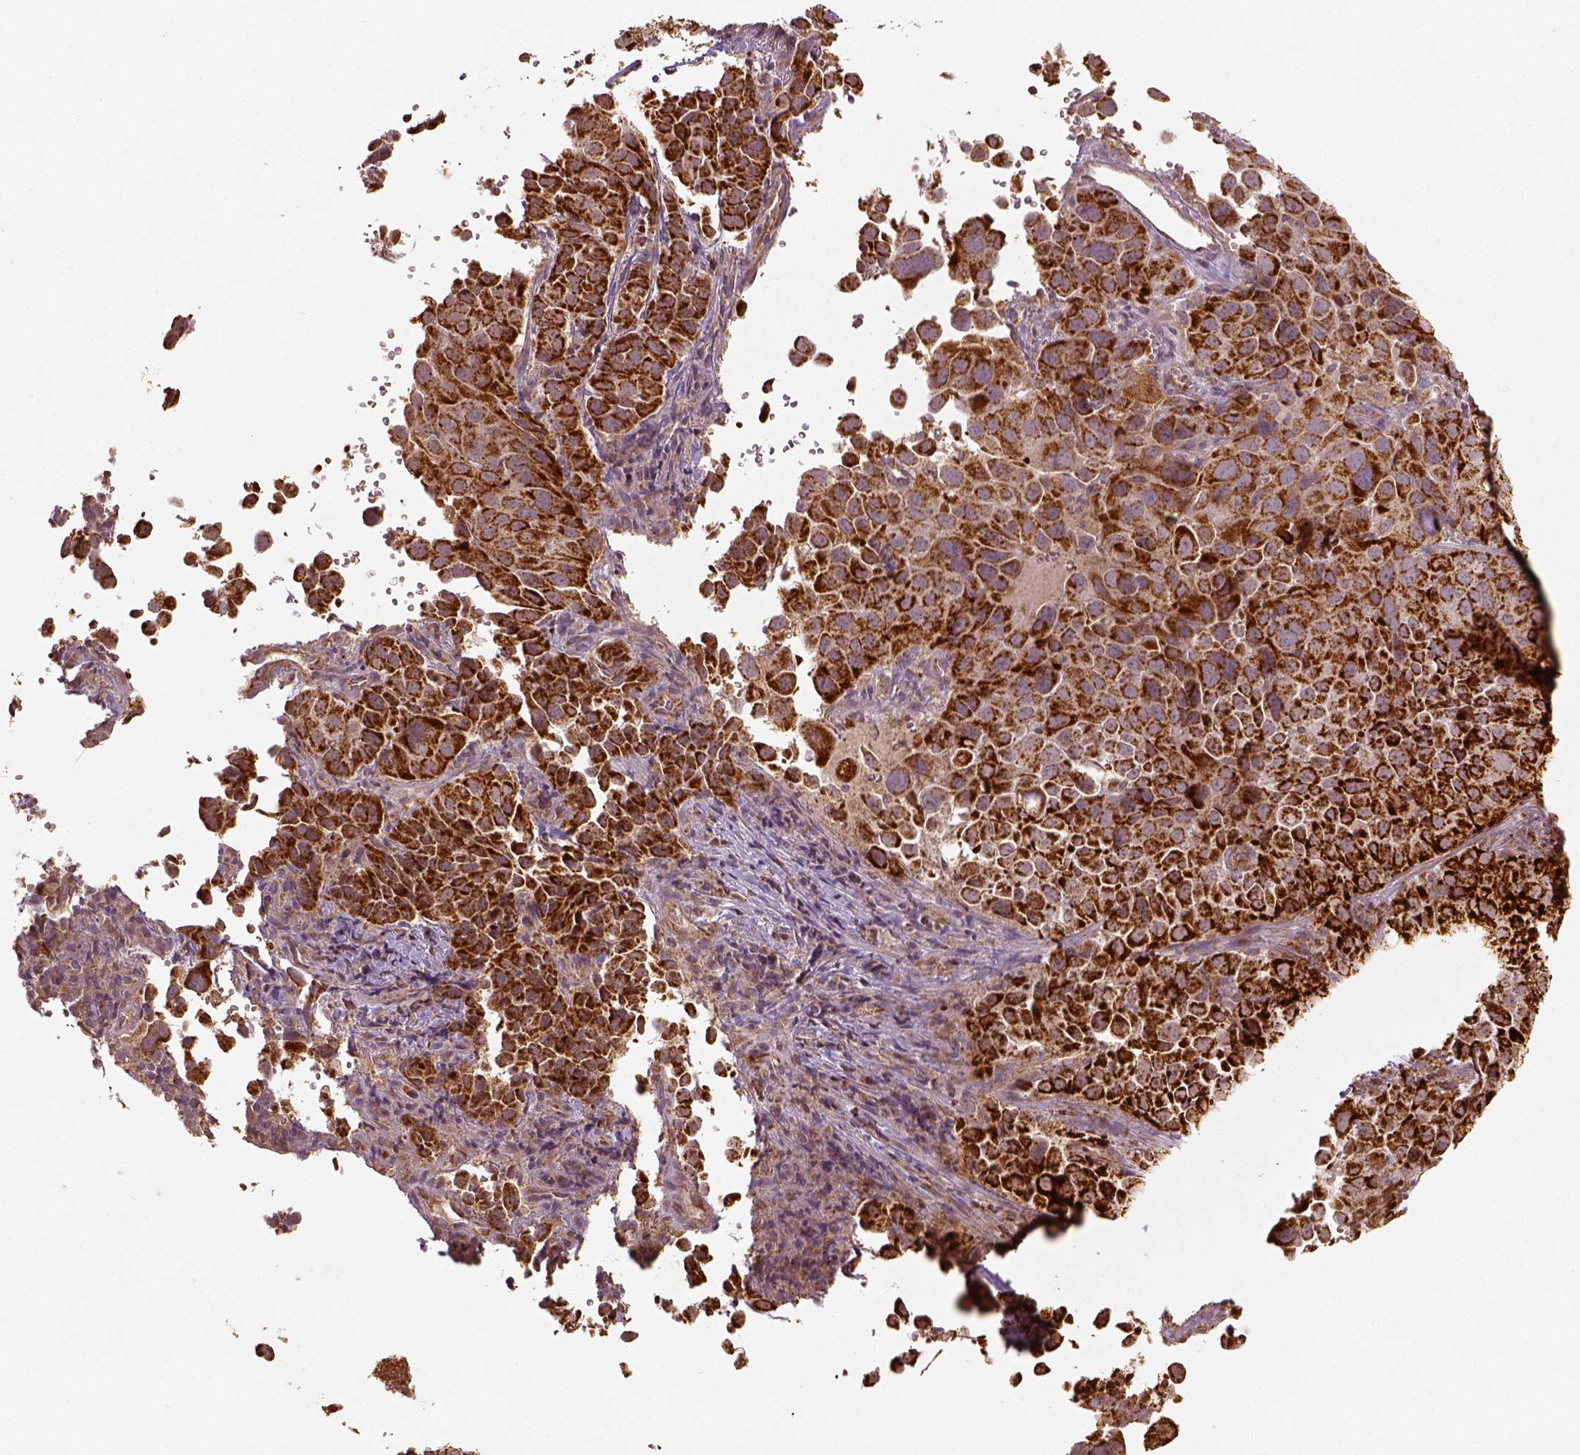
{"staining": {"intensity": "strong", "quantity": ">75%", "location": "cytoplasmic/membranous"}, "tissue": "cervical cancer", "cell_type": "Tumor cells", "image_type": "cancer", "snomed": [{"axis": "morphology", "description": "Squamous cell carcinoma, NOS"}, {"axis": "topography", "description": "Cervix"}], "caption": "This micrograph shows immunohistochemistry (IHC) staining of cervical squamous cell carcinoma, with high strong cytoplasmic/membranous expression in about >75% of tumor cells.", "gene": "PGAM5", "patient": {"sex": "female", "age": 55}}